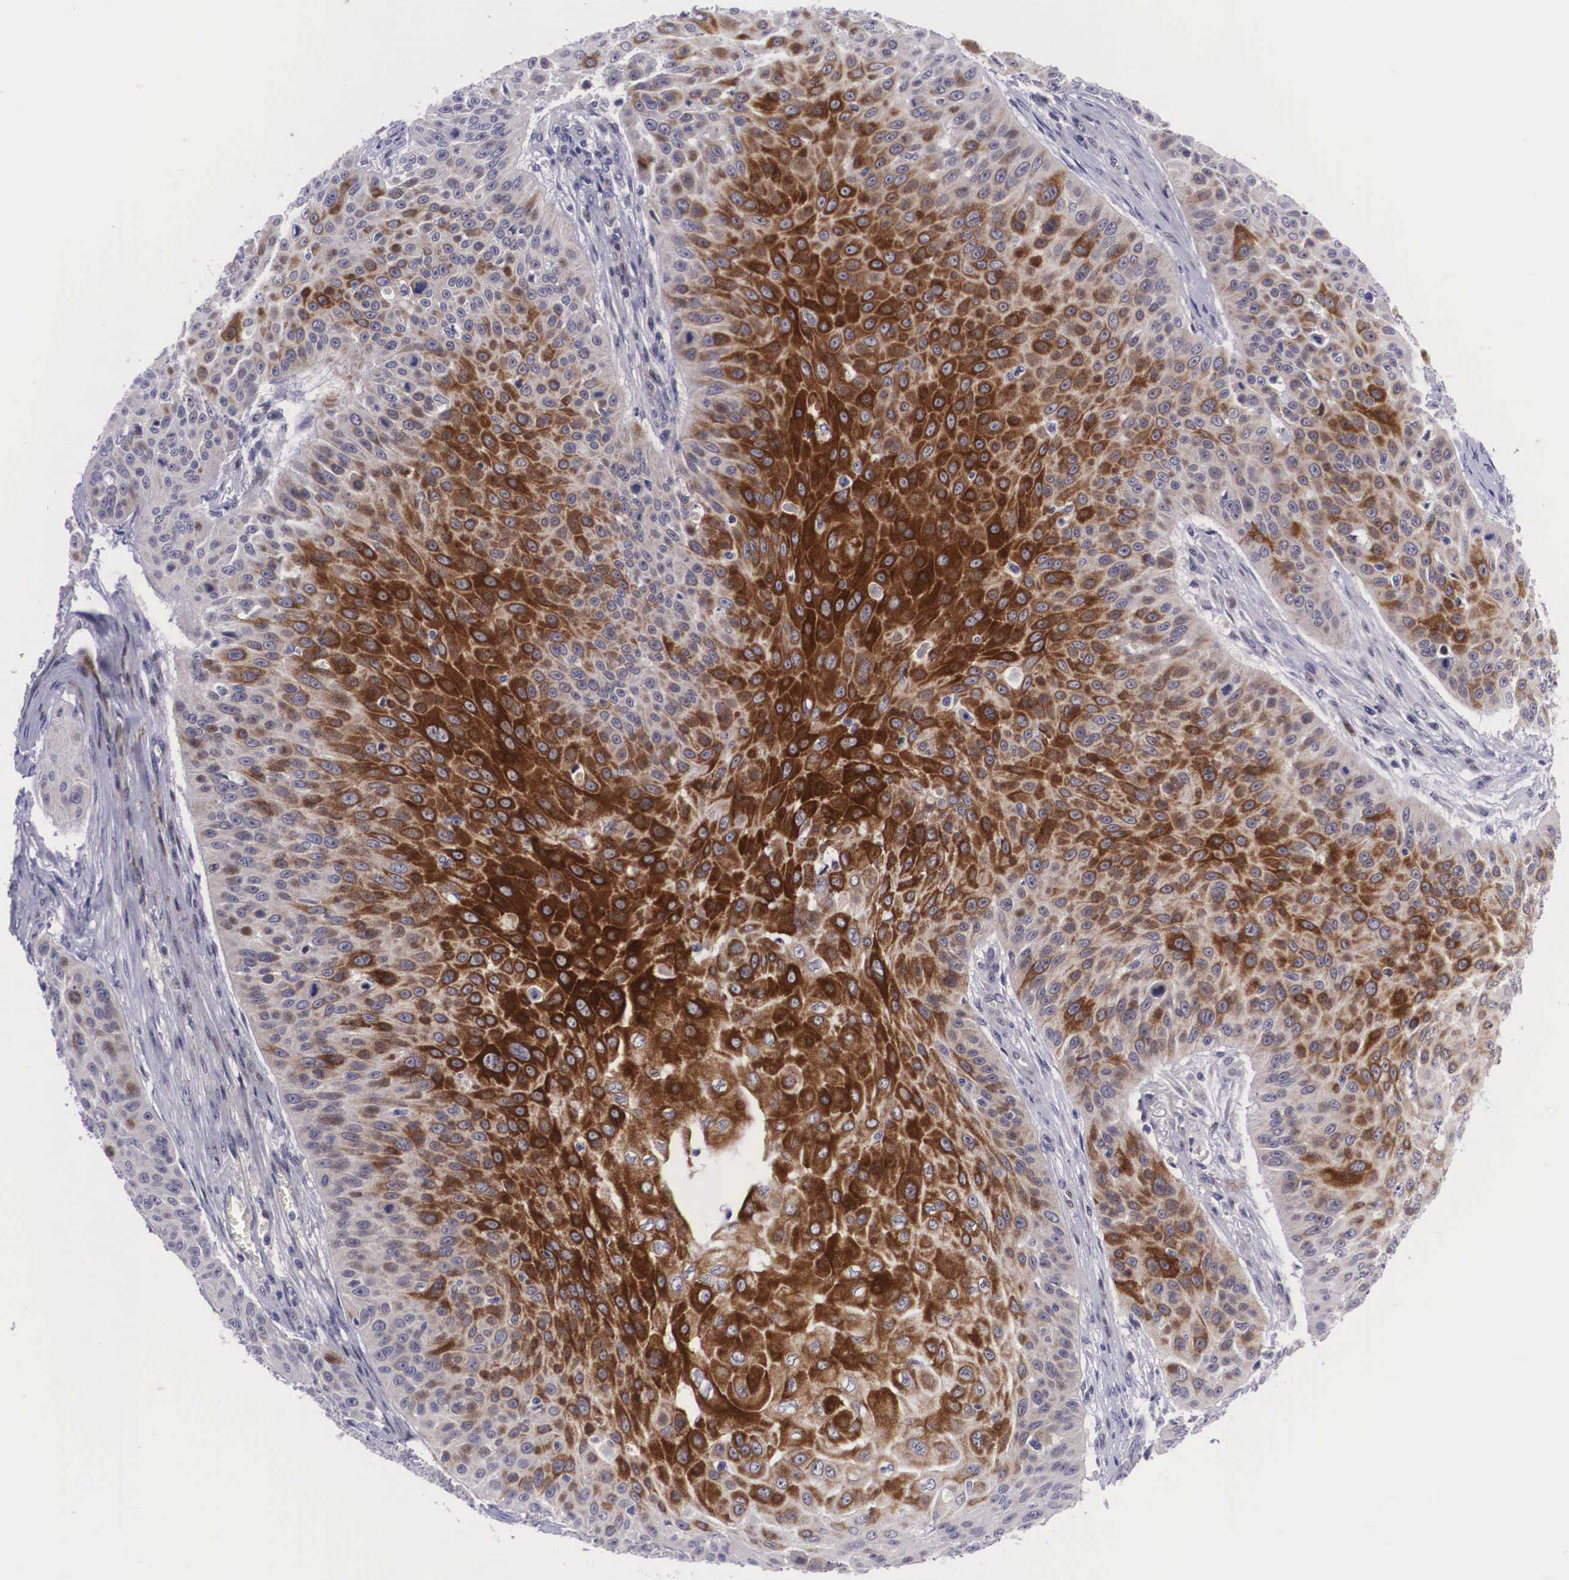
{"staining": {"intensity": "strong", "quantity": "25%-75%", "location": "cytoplasmic/membranous,nuclear"}, "tissue": "skin cancer", "cell_type": "Tumor cells", "image_type": "cancer", "snomed": [{"axis": "morphology", "description": "Squamous cell carcinoma, NOS"}, {"axis": "topography", "description": "Skin"}], "caption": "Human skin cancer stained with a protein marker reveals strong staining in tumor cells.", "gene": "EMID1", "patient": {"sex": "male", "age": 82}}